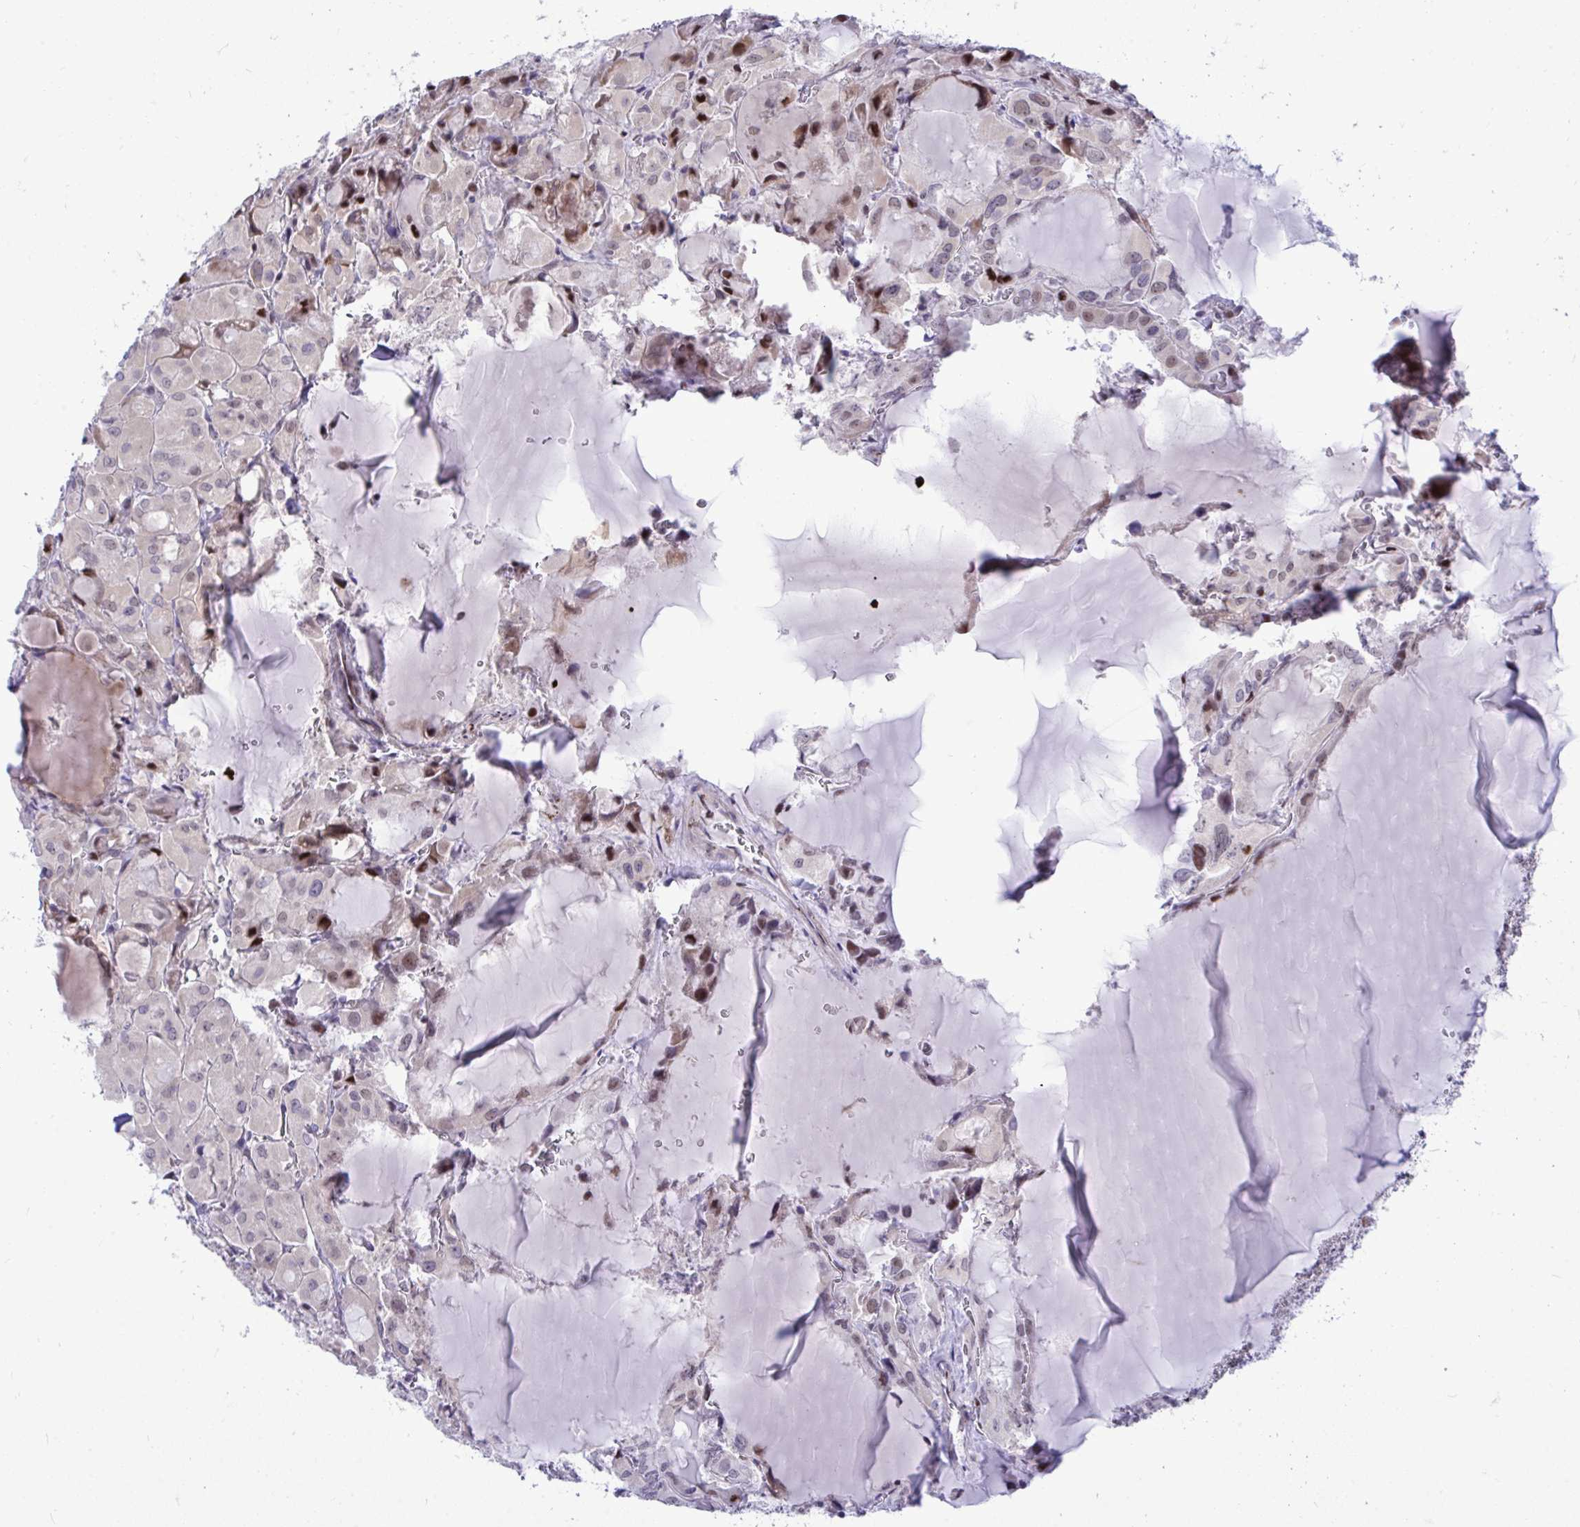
{"staining": {"intensity": "moderate", "quantity": "25%-75%", "location": "nuclear"}, "tissue": "thyroid cancer", "cell_type": "Tumor cells", "image_type": "cancer", "snomed": [{"axis": "morphology", "description": "Papillary adenocarcinoma, NOS"}, {"axis": "topography", "description": "Thyroid gland"}], "caption": "Immunohistochemistry (IHC) histopathology image of neoplastic tissue: human thyroid cancer stained using immunohistochemistry reveals medium levels of moderate protein expression localized specifically in the nuclear of tumor cells, appearing as a nuclear brown color.", "gene": "C14orf39", "patient": {"sex": "male", "age": 87}}